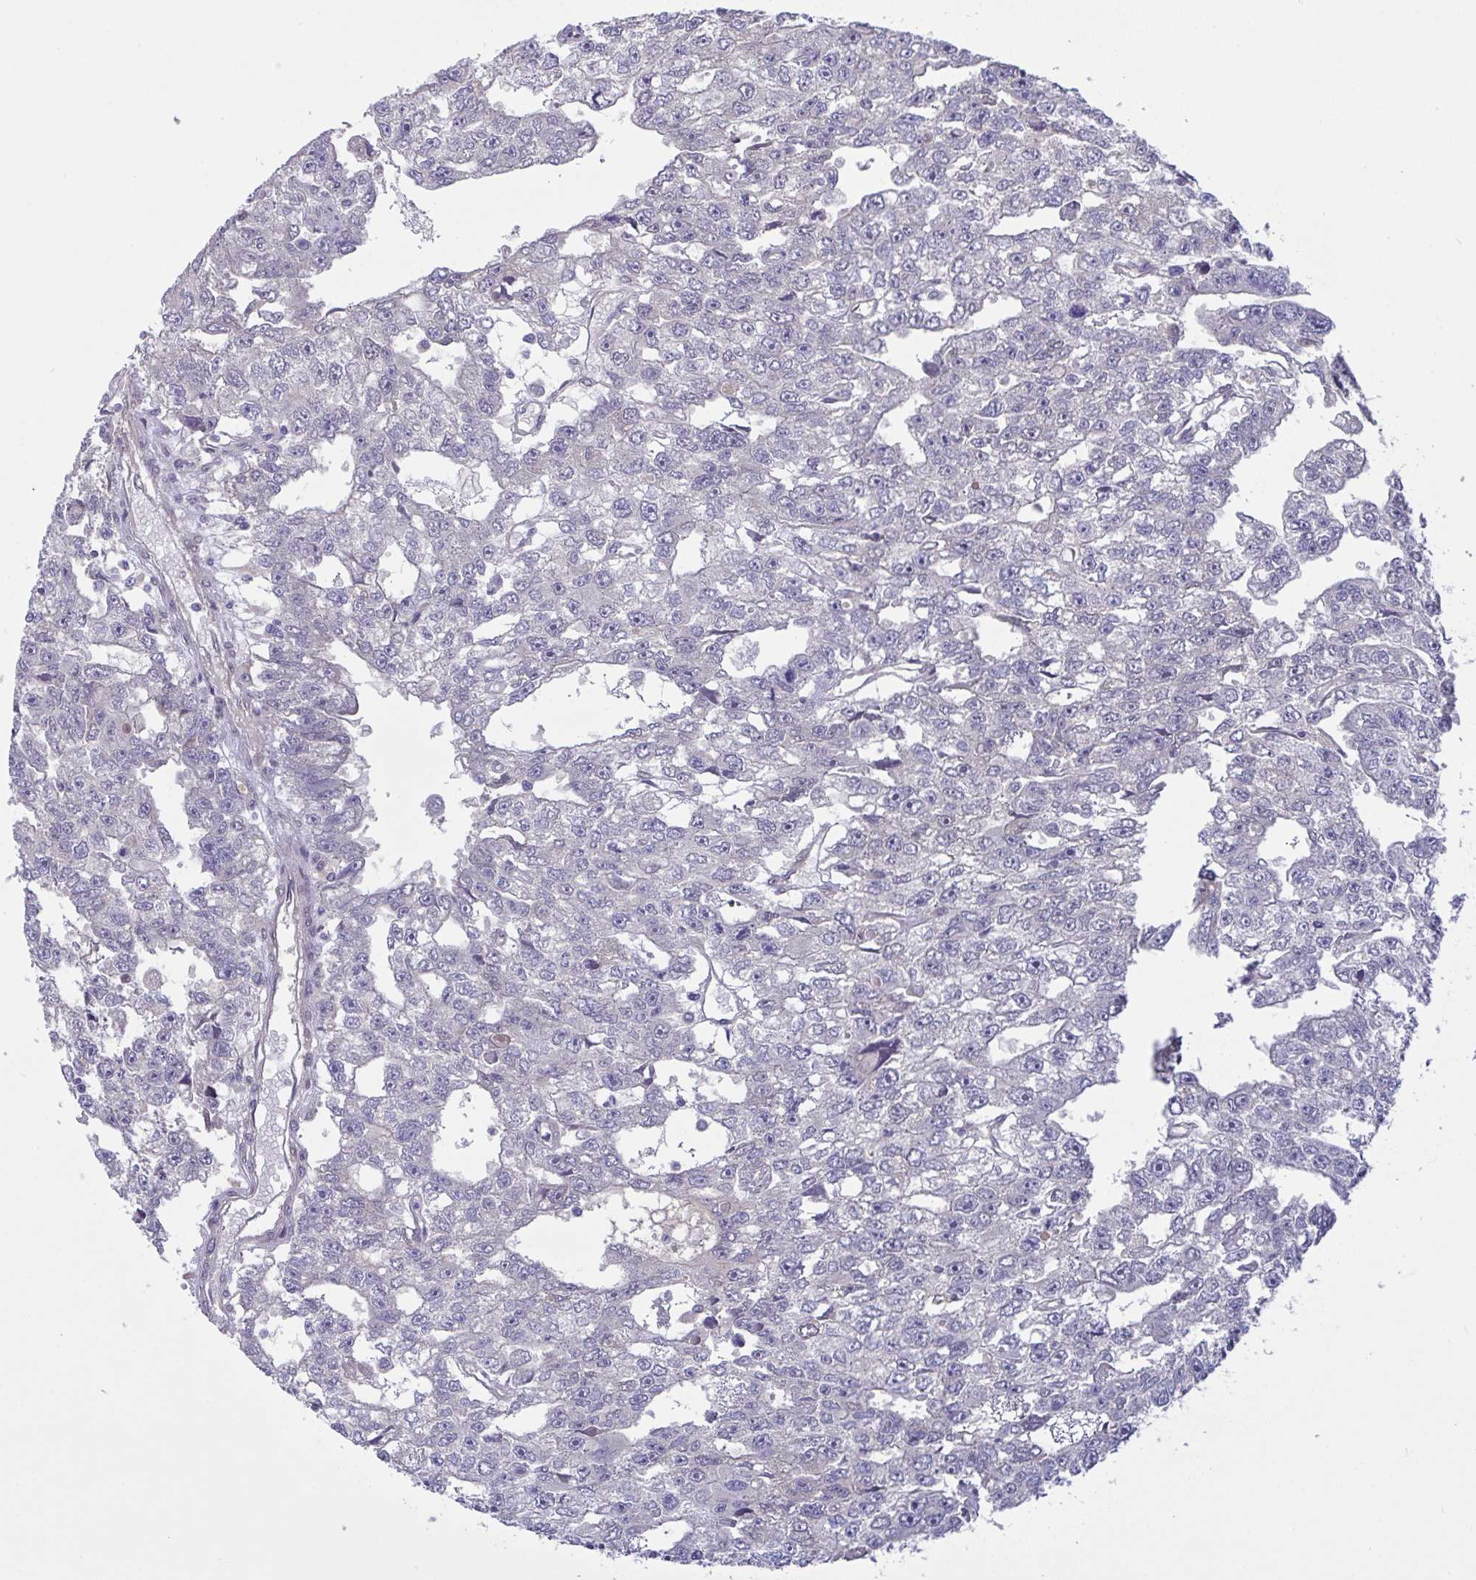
{"staining": {"intensity": "negative", "quantity": "none", "location": "none"}, "tissue": "testis cancer", "cell_type": "Tumor cells", "image_type": "cancer", "snomed": [{"axis": "morphology", "description": "Carcinoma, Embryonal, NOS"}, {"axis": "topography", "description": "Testis"}], "caption": "Immunohistochemistry micrograph of human testis cancer (embryonal carcinoma) stained for a protein (brown), which displays no positivity in tumor cells. (Immunohistochemistry, brightfield microscopy, high magnification).", "gene": "L3HYPDH", "patient": {"sex": "male", "age": 20}}